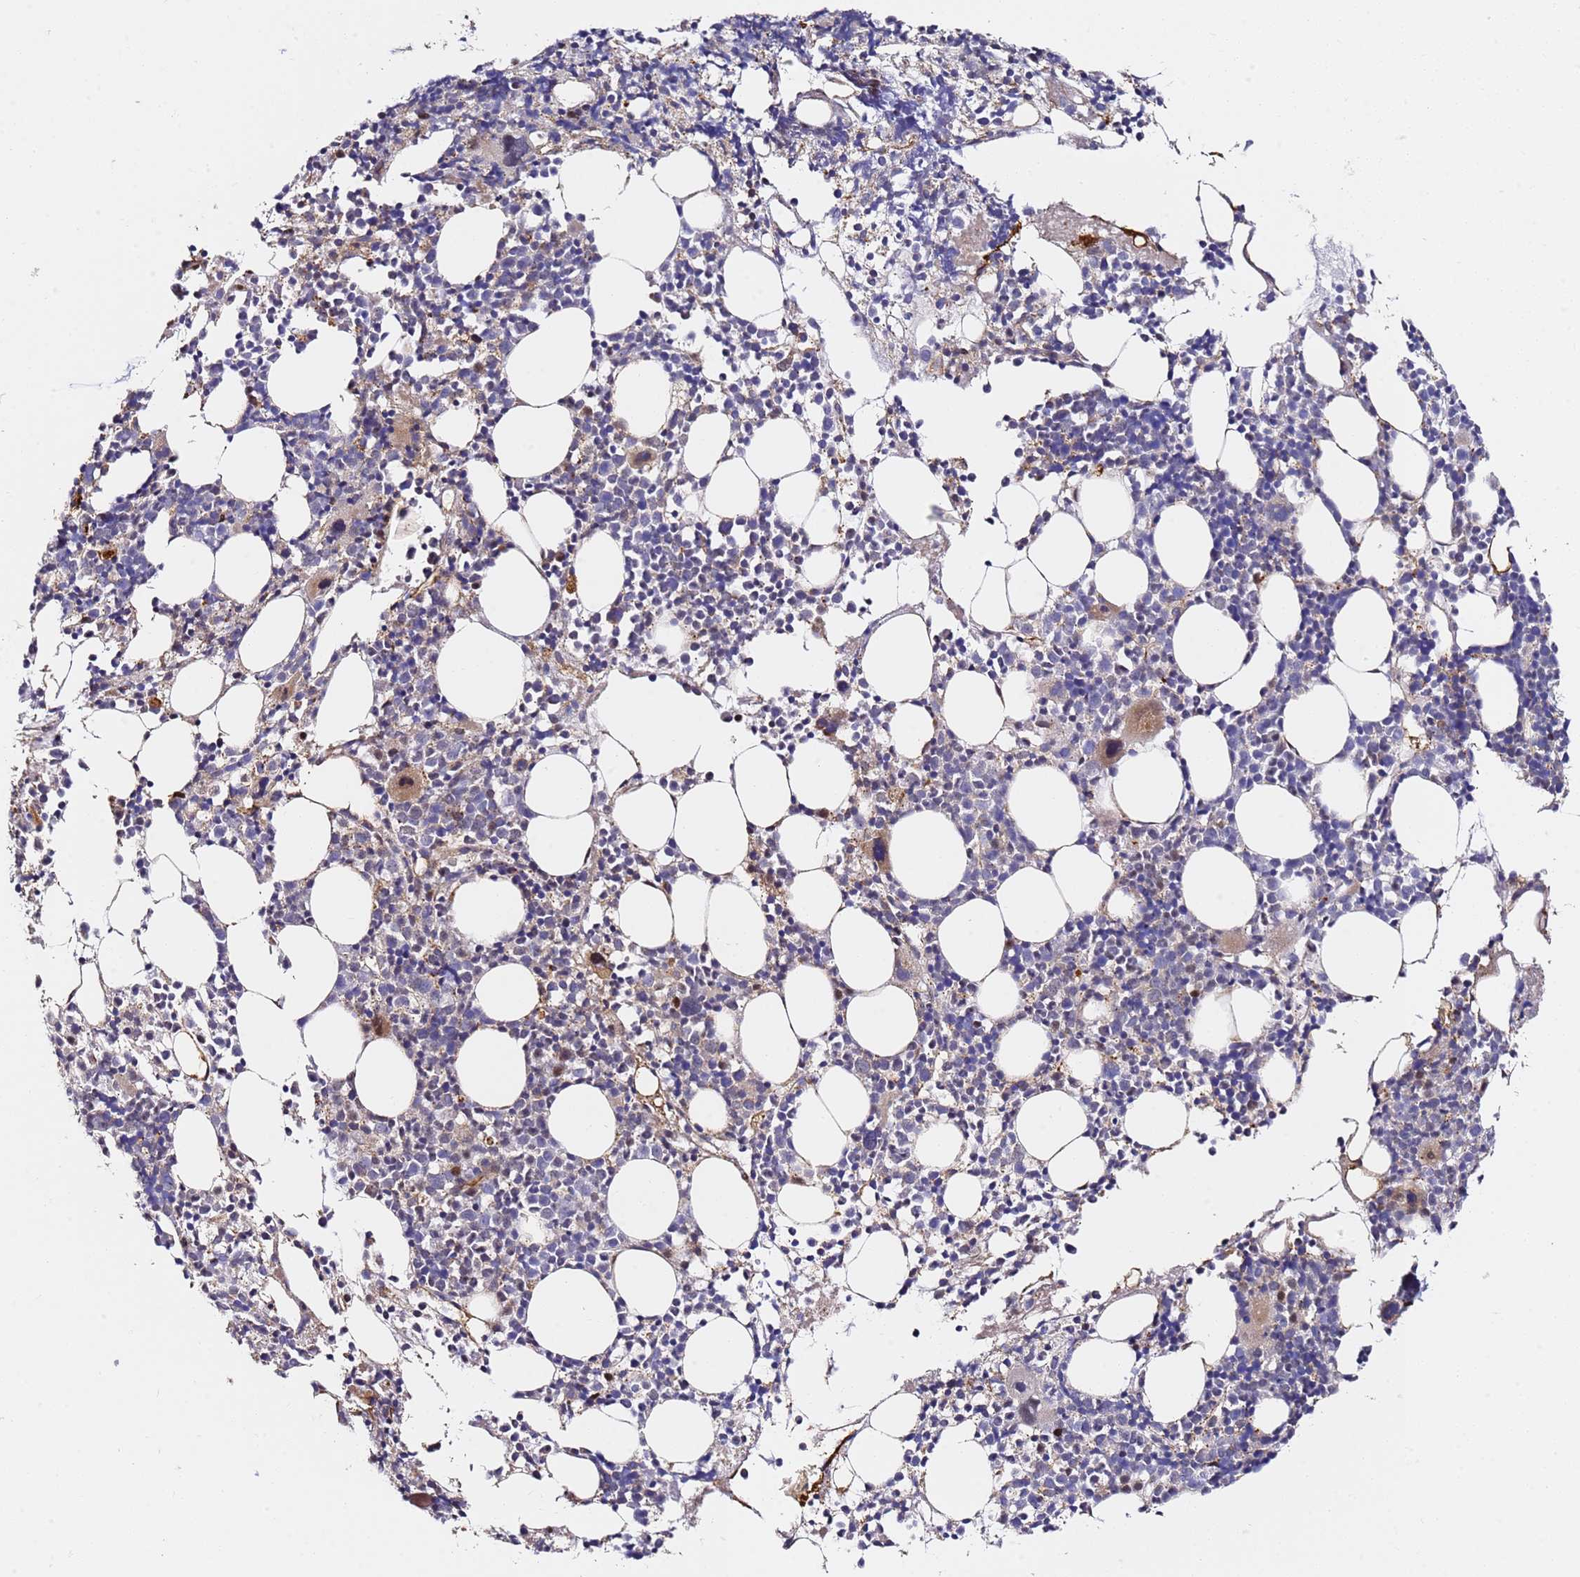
{"staining": {"intensity": "moderate", "quantity": "<25%", "location": "cytoplasmic/membranous"}, "tissue": "bone marrow", "cell_type": "Hematopoietic cells", "image_type": "normal", "snomed": [{"axis": "morphology", "description": "Normal tissue, NOS"}, {"axis": "topography", "description": "Bone marrow"}], "caption": "Normal bone marrow reveals moderate cytoplasmic/membranous positivity in about <25% of hematopoietic cells, visualized by immunohistochemistry.", "gene": "SMOX", "patient": {"sex": "female", "age": 48}}